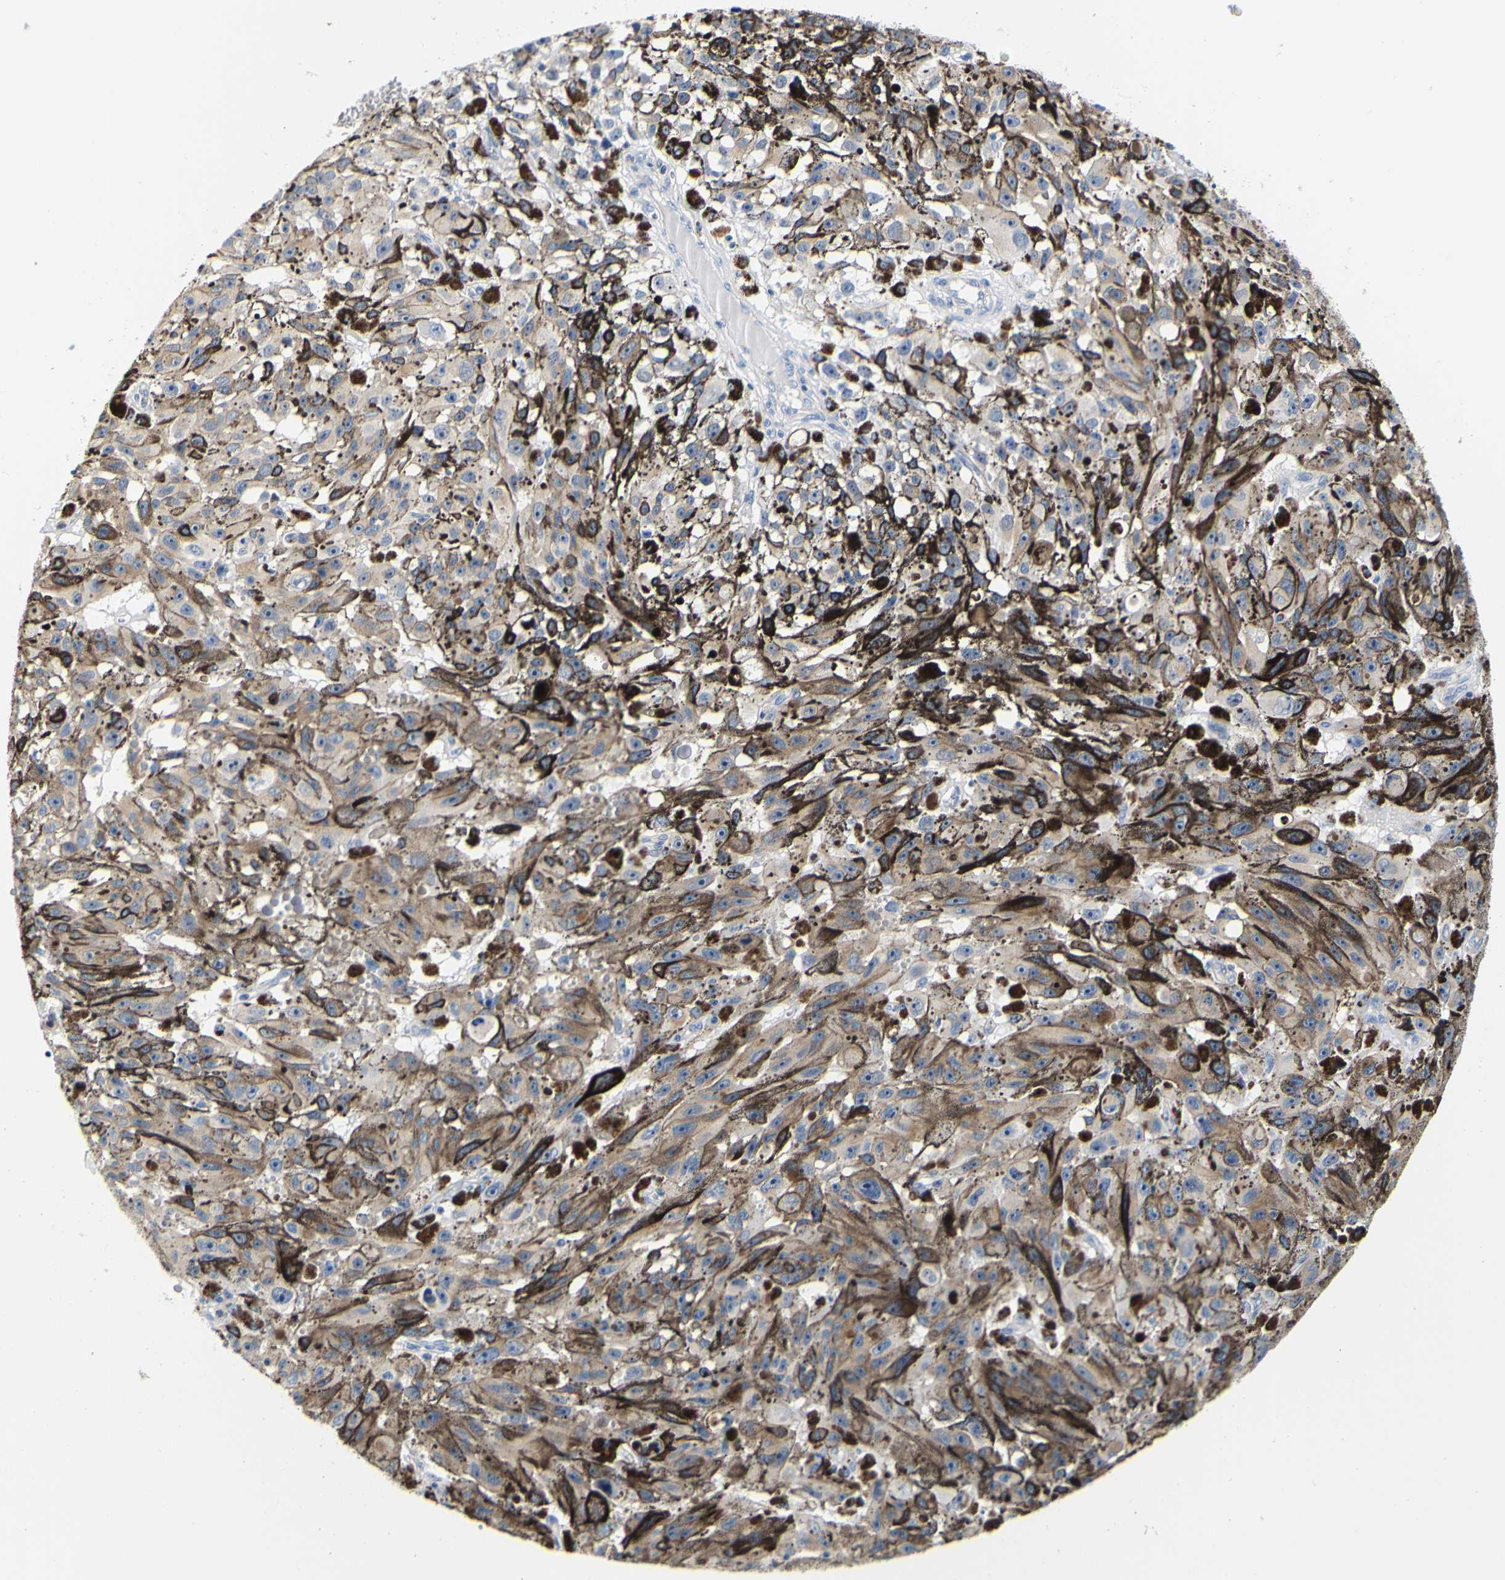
{"staining": {"intensity": "weak", "quantity": "25%-75%", "location": "cytoplasmic/membranous"}, "tissue": "melanoma", "cell_type": "Tumor cells", "image_type": "cancer", "snomed": [{"axis": "morphology", "description": "Malignant melanoma, NOS"}, {"axis": "topography", "description": "Skin"}], "caption": "A brown stain shows weak cytoplasmic/membranous staining of a protein in human melanoma tumor cells.", "gene": "CAMK4", "patient": {"sex": "female", "age": 104}}